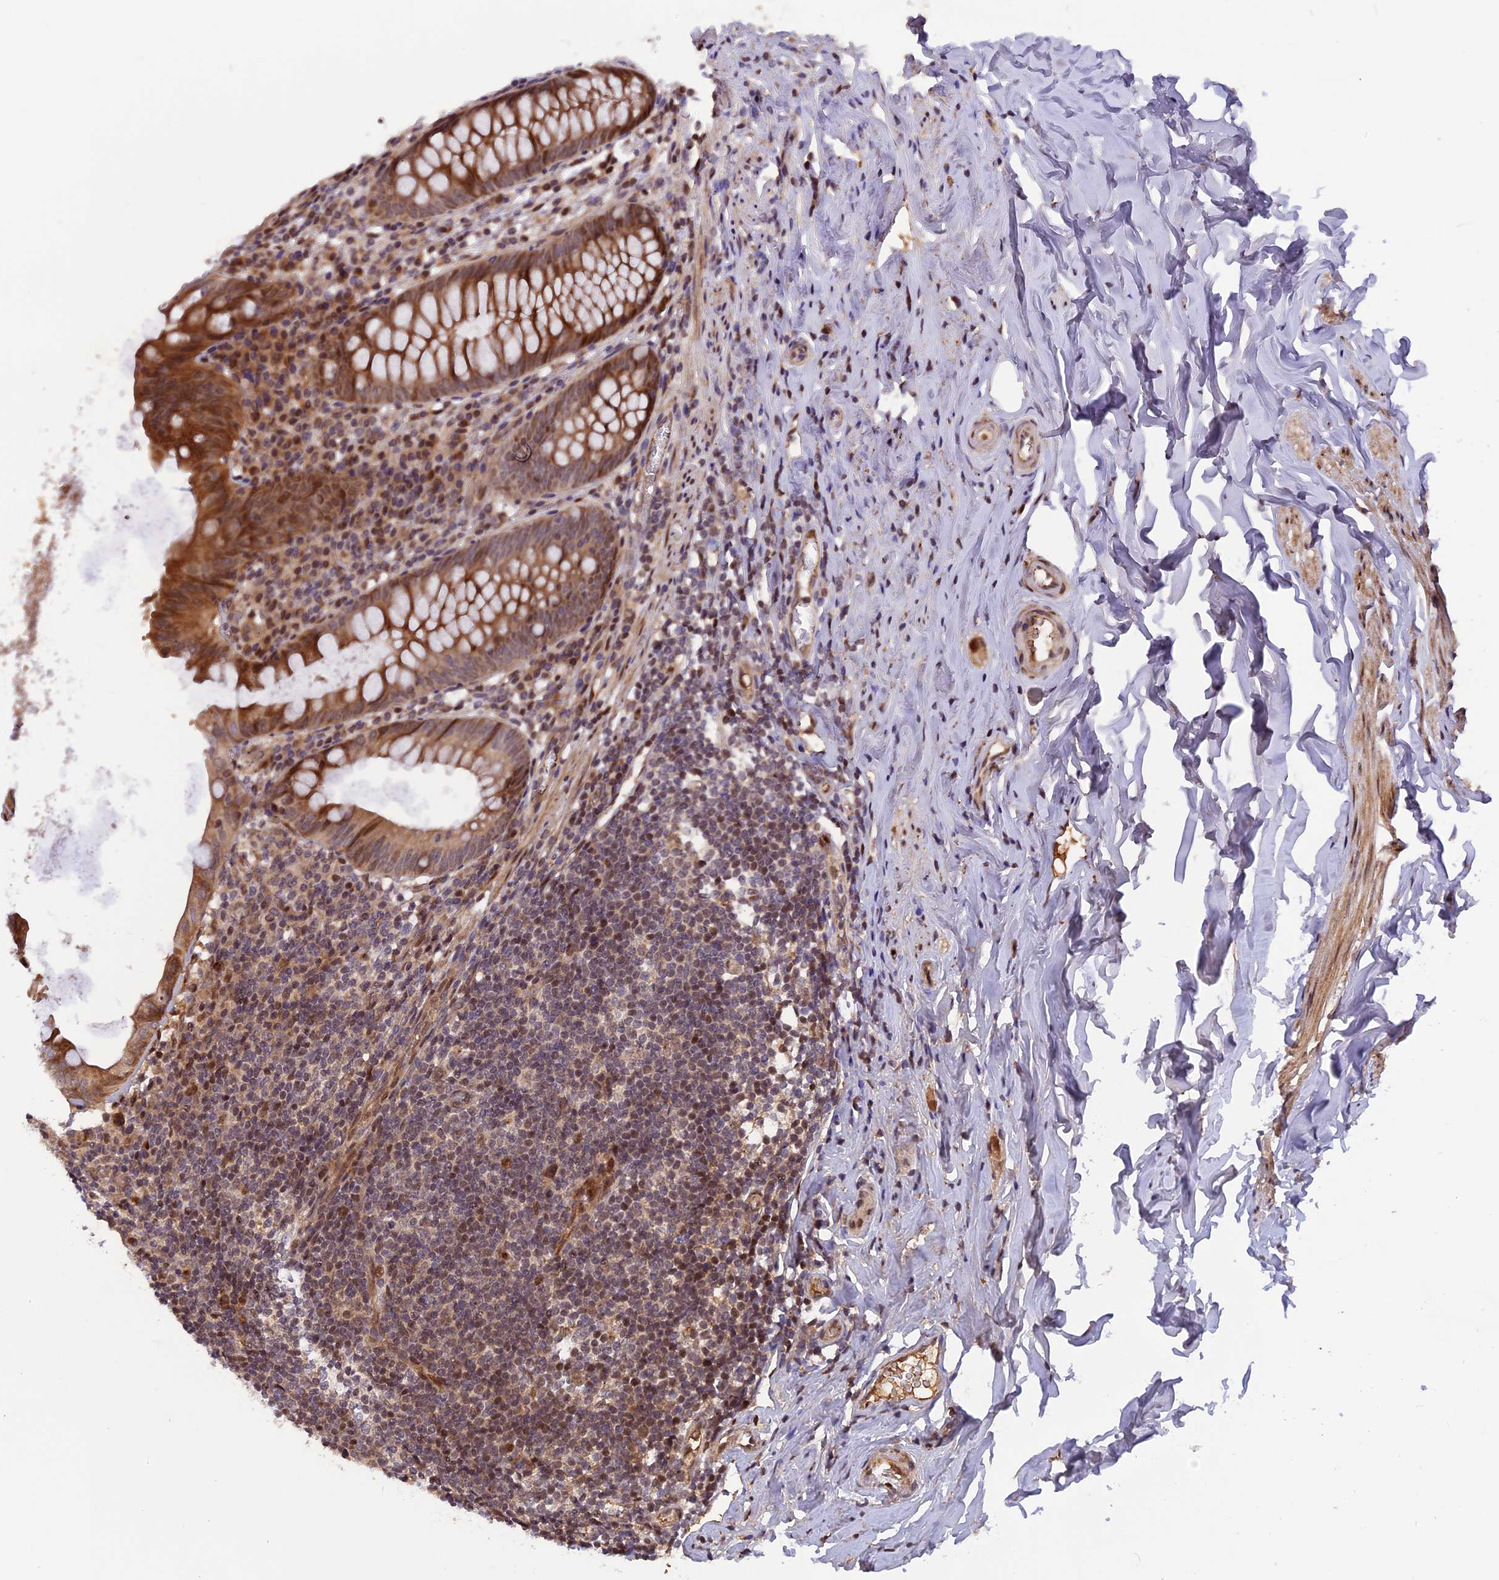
{"staining": {"intensity": "moderate", "quantity": ">75%", "location": "cytoplasmic/membranous,nuclear"}, "tissue": "appendix", "cell_type": "Glandular cells", "image_type": "normal", "snomed": [{"axis": "morphology", "description": "Normal tissue, NOS"}, {"axis": "topography", "description": "Appendix"}], "caption": "Glandular cells reveal moderate cytoplasmic/membranous,nuclear expression in about >75% of cells in benign appendix. (brown staining indicates protein expression, while blue staining denotes nuclei).", "gene": "MICALL1", "patient": {"sex": "female", "age": 51}}